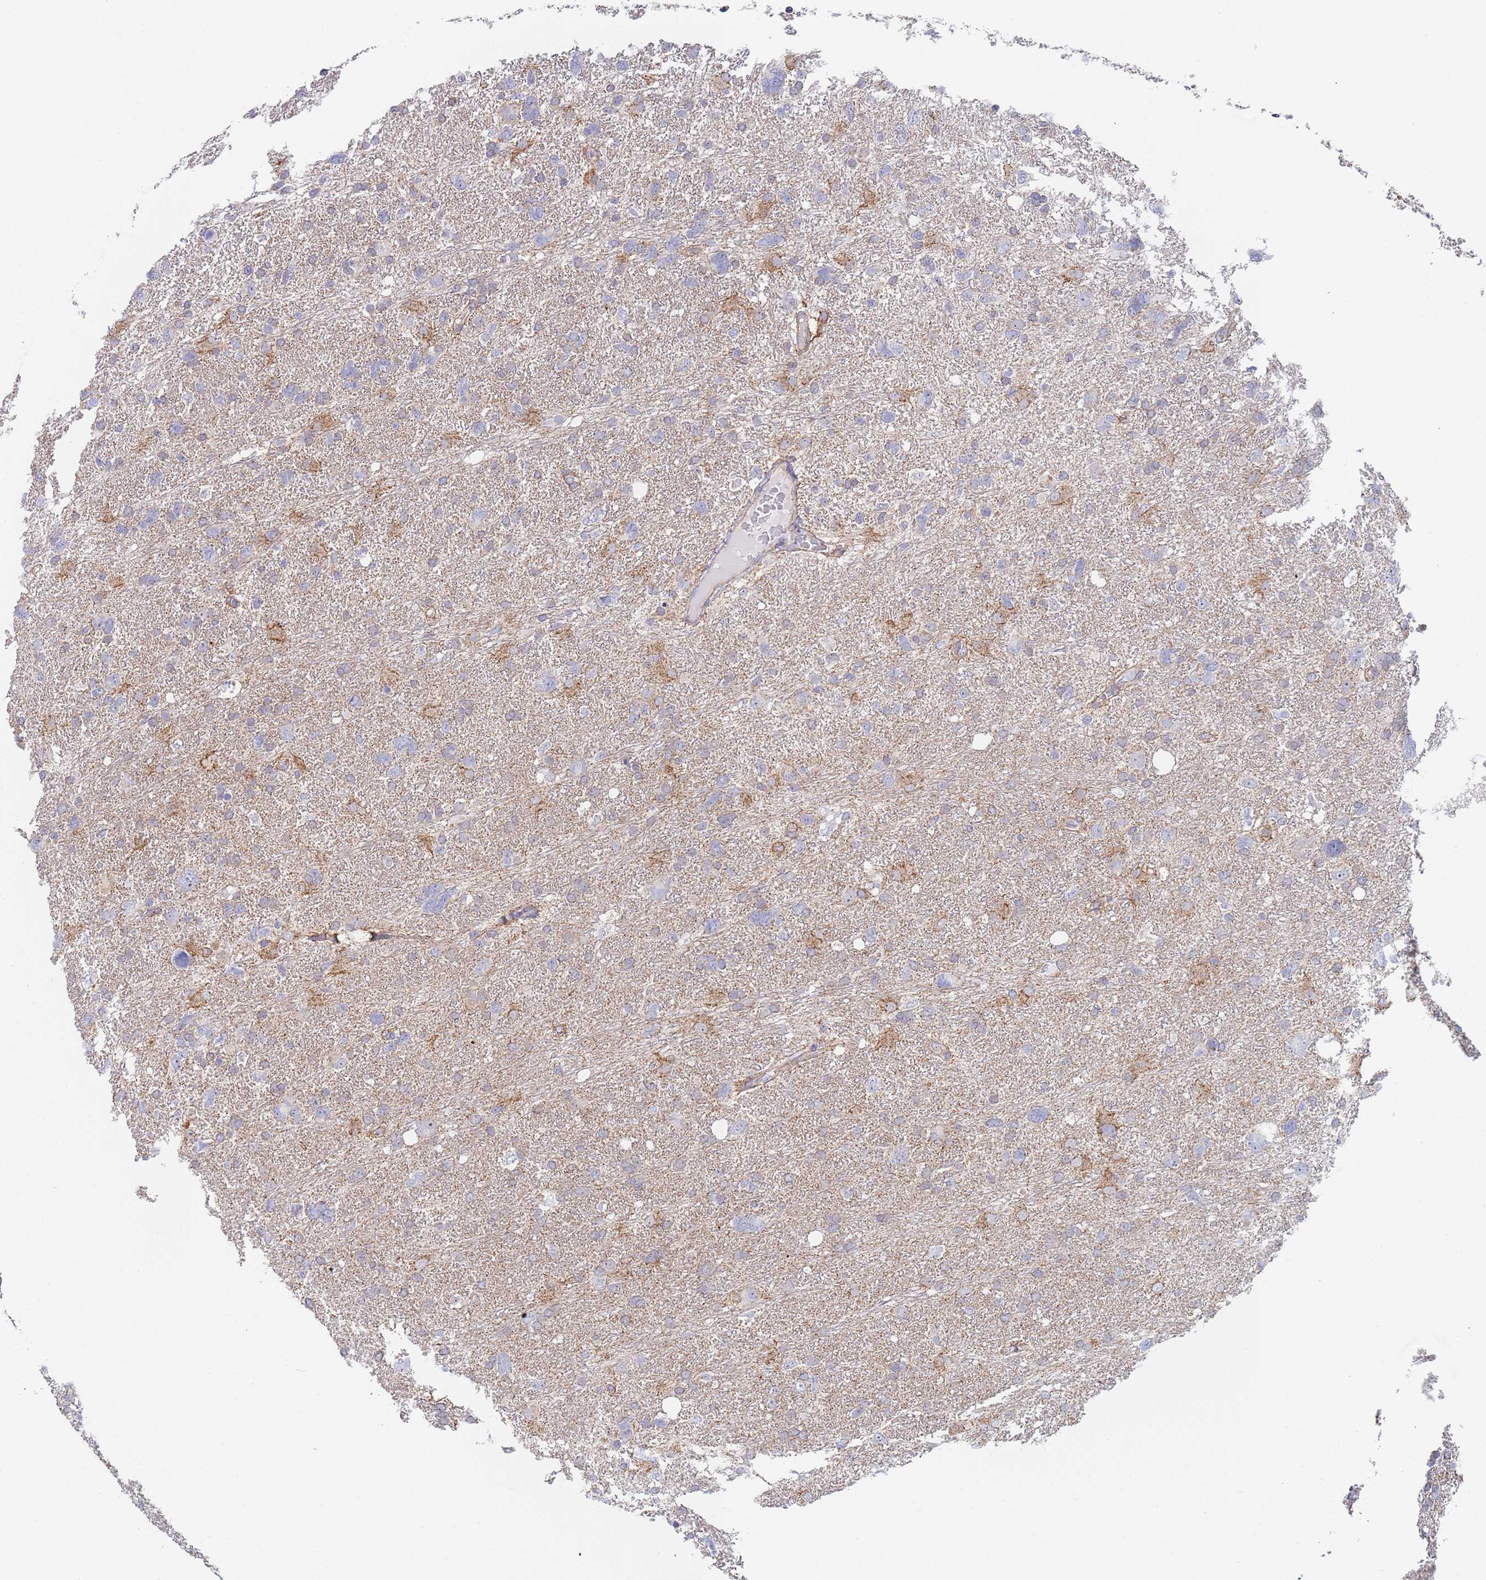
{"staining": {"intensity": "negative", "quantity": "none", "location": "none"}, "tissue": "glioma", "cell_type": "Tumor cells", "image_type": "cancer", "snomed": [{"axis": "morphology", "description": "Glioma, malignant, High grade"}, {"axis": "topography", "description": "Brain"}], "caption": "Immunohistochemistry image of neoplastic tissue: glioma stained with DAB (3,3'-diaminobenzidine) reveals no significant protein staining in tumor cells.", "gene": "PWWP3A", "patient": {"sex": "male", "age": 61}}